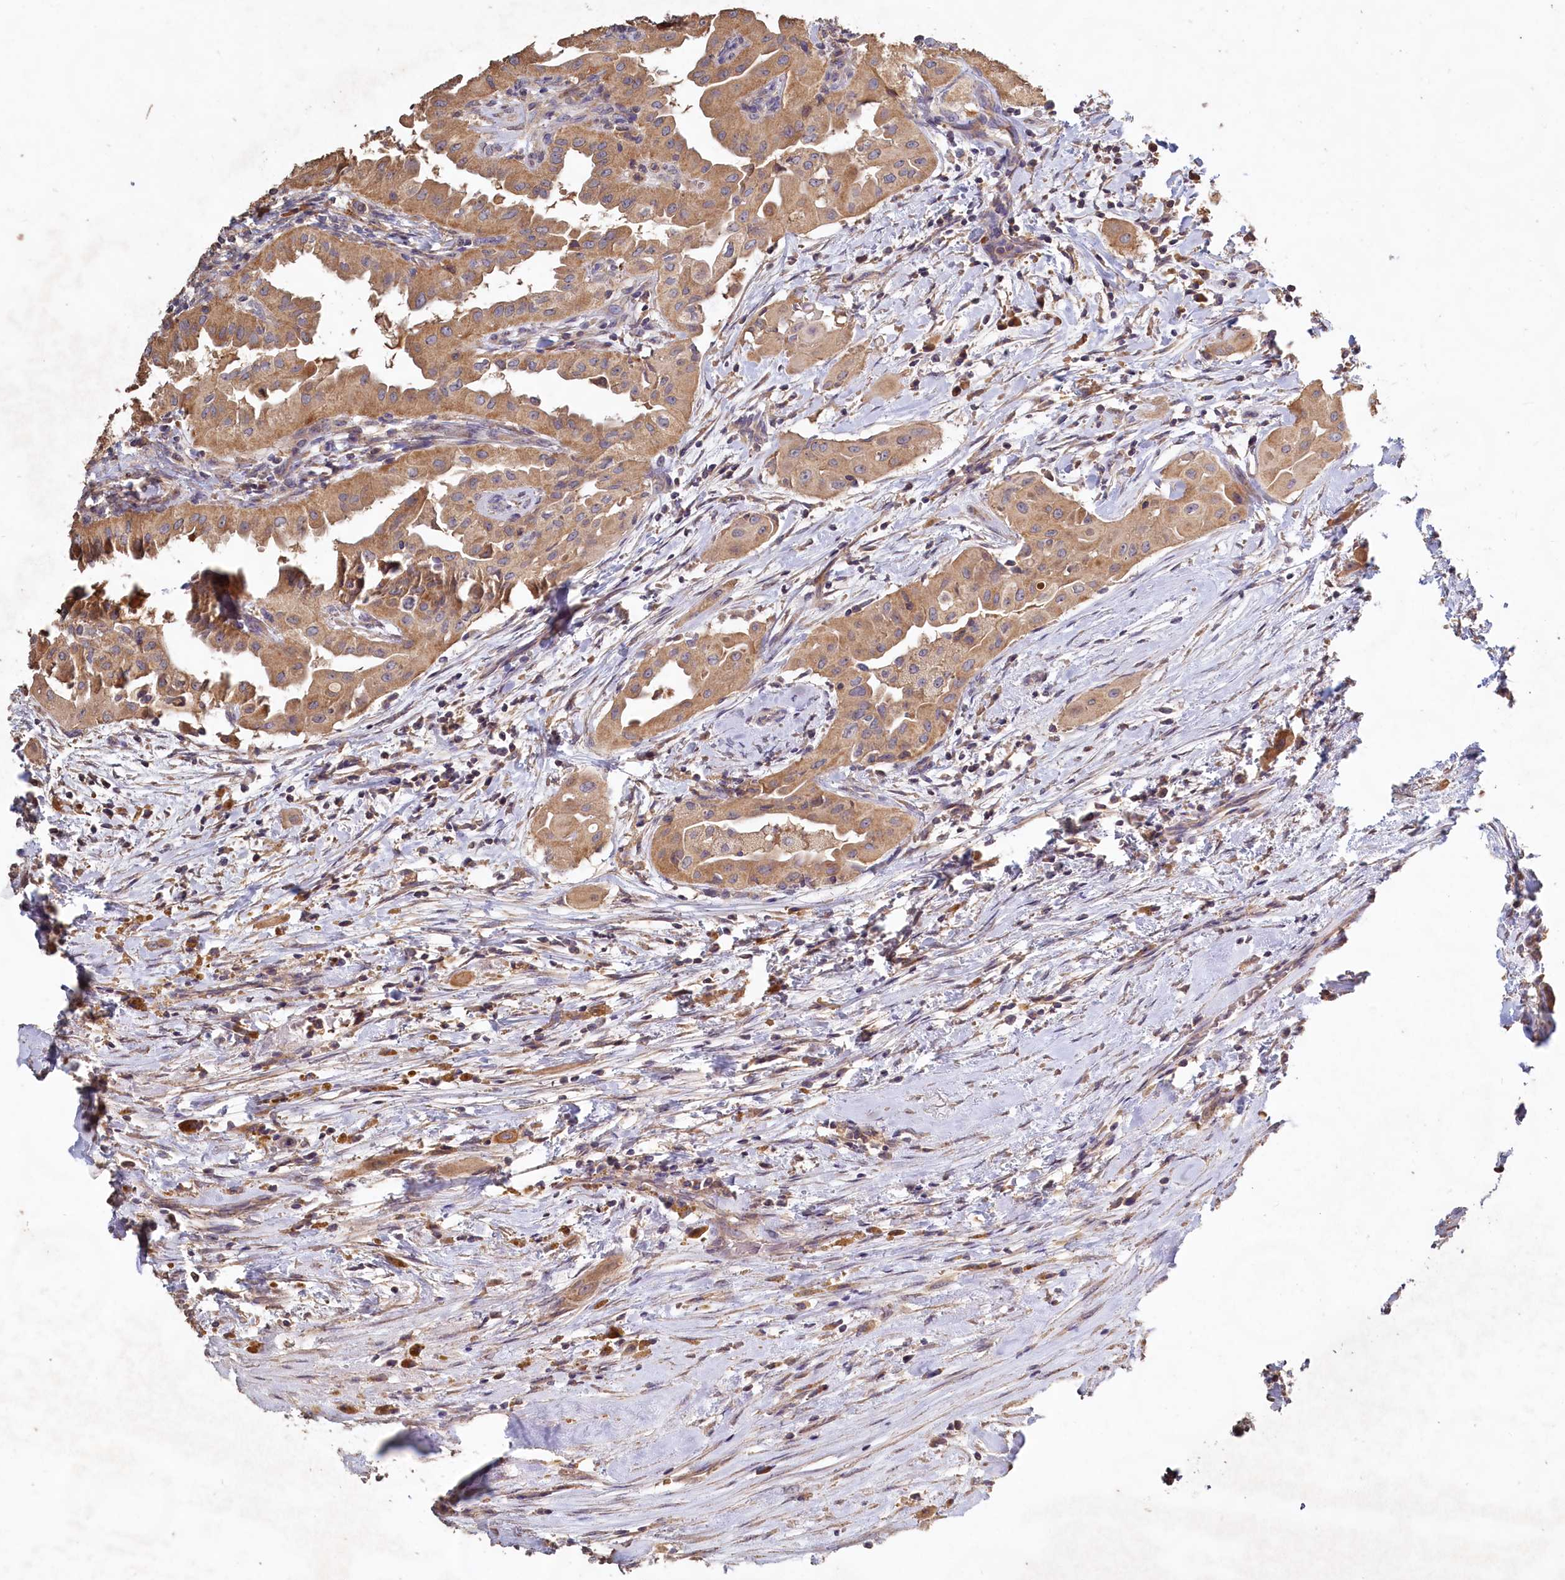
{"staining": {"intensity": "moderate", "quantity": ">75%", "location": "cytoplasmic/membranous"}, "tissue": "thyroid cancer", "cell_type": "Tumor cells", "image_type": "cancer", "snomed": [{"axis": "morphology", "description": "Papillary adenocarcinoma, NOS"}, {"axis": "topography", "description": "Thyroid gland"}], "caption": "Immunohistochemical staining of human thyroid cancer displays medium levels of moderate cytoplasmic/membranous staining in approximately >75% of tumor cells.", "gene": "FUNDC1", "patient": {"sex": "female", "age": 59}}